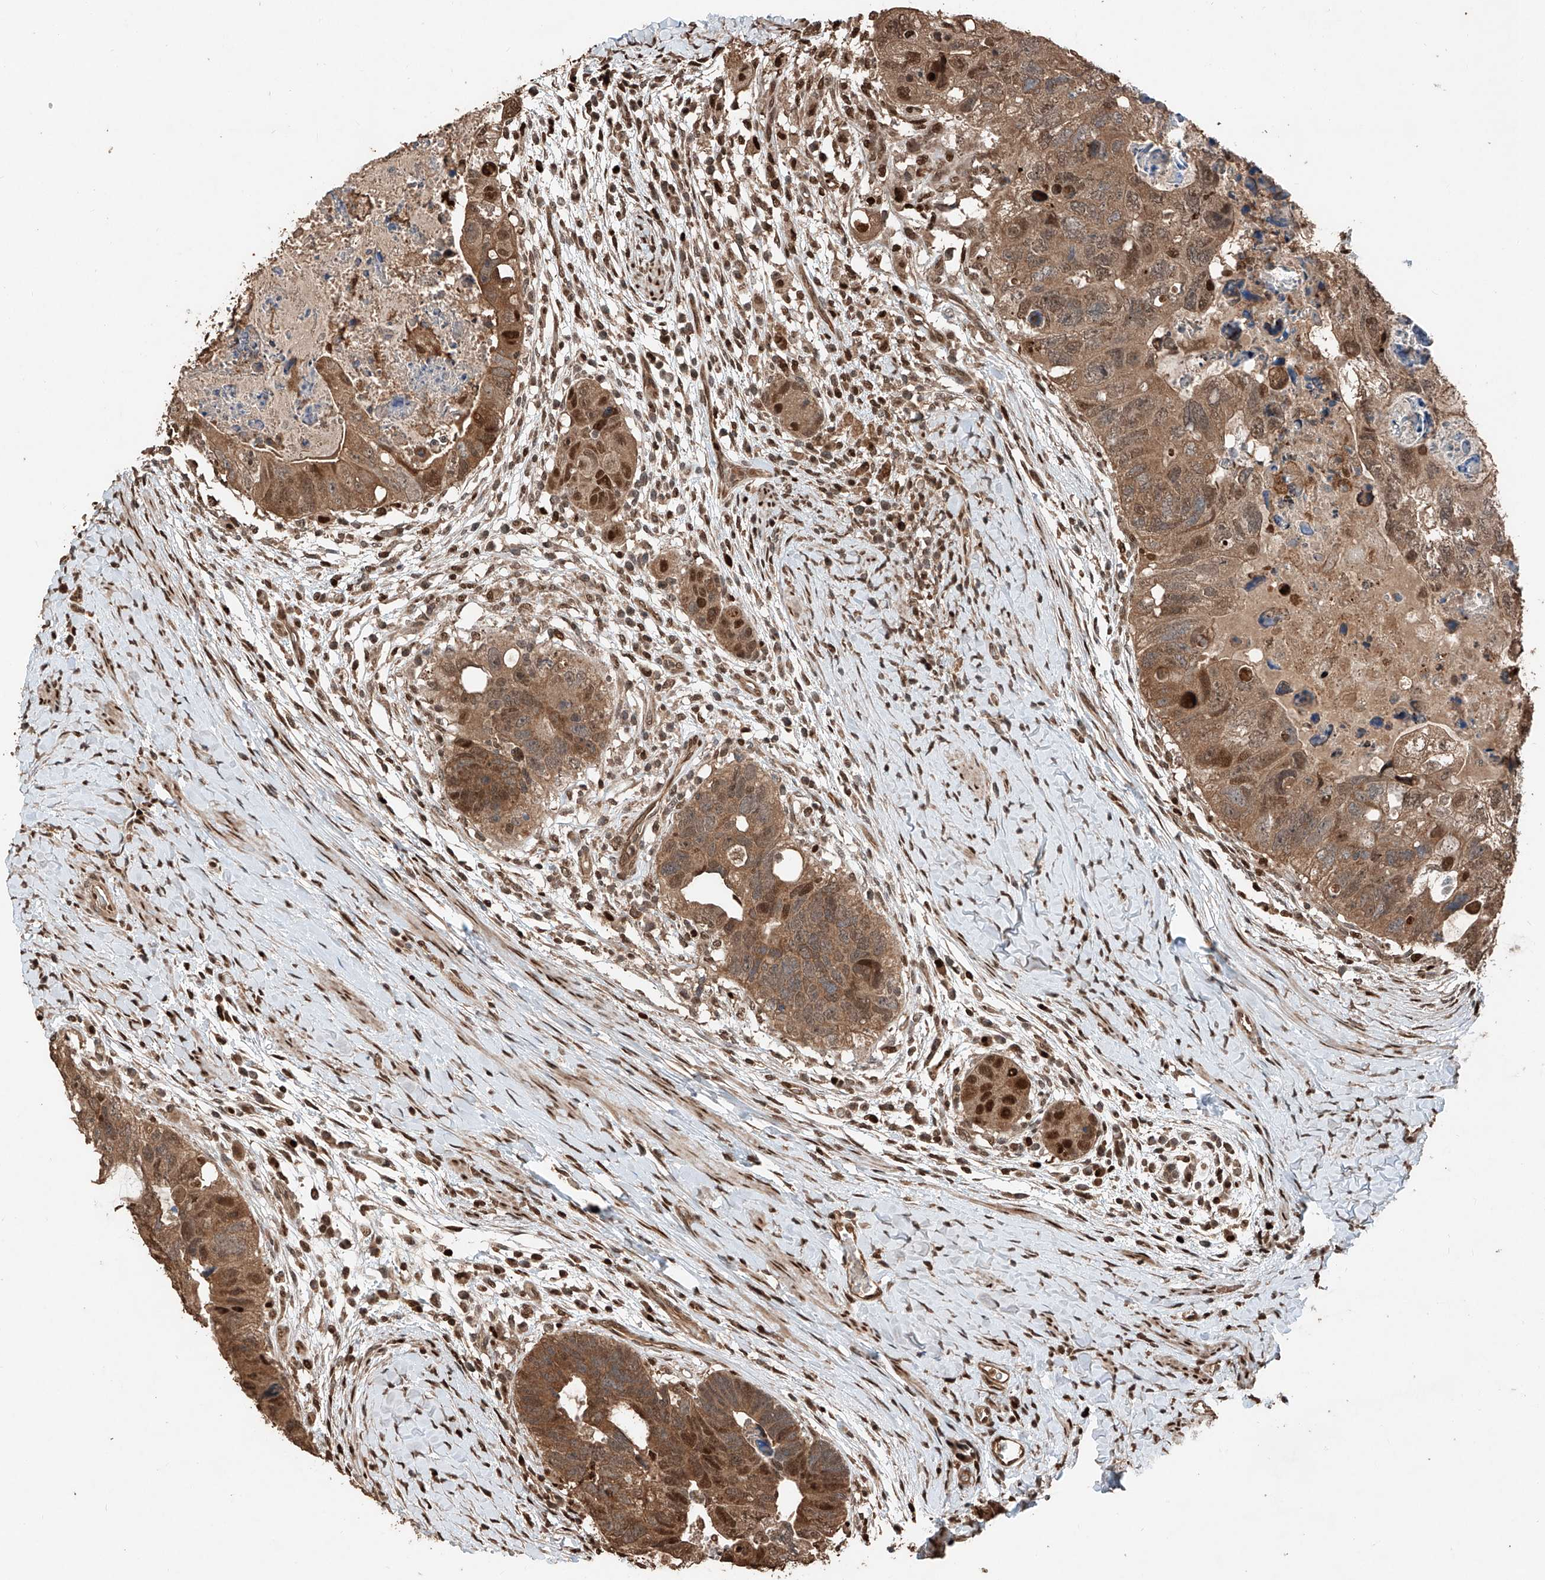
{"staining": {"intensity": "moderate", "quantity": ">75%", "location": "cytoplasmic/membranous,nuclear"}, "tissue": "colorectal cancer", "cell_type": "Tumor cells", "image_type": "cancer", "snomed": [{"axis": "morphology", "description": "Adenocarcinoma, NOS"}, {"axis": "topography", "description": "Rectum"}], "caption": "Colorectal cancer tissue displays moderate cytoplasmic/membranous and nuclear expression in about >75% of tumor cells", "gene": "RMND1", "patient": {"sex": "male", "age": 59}}